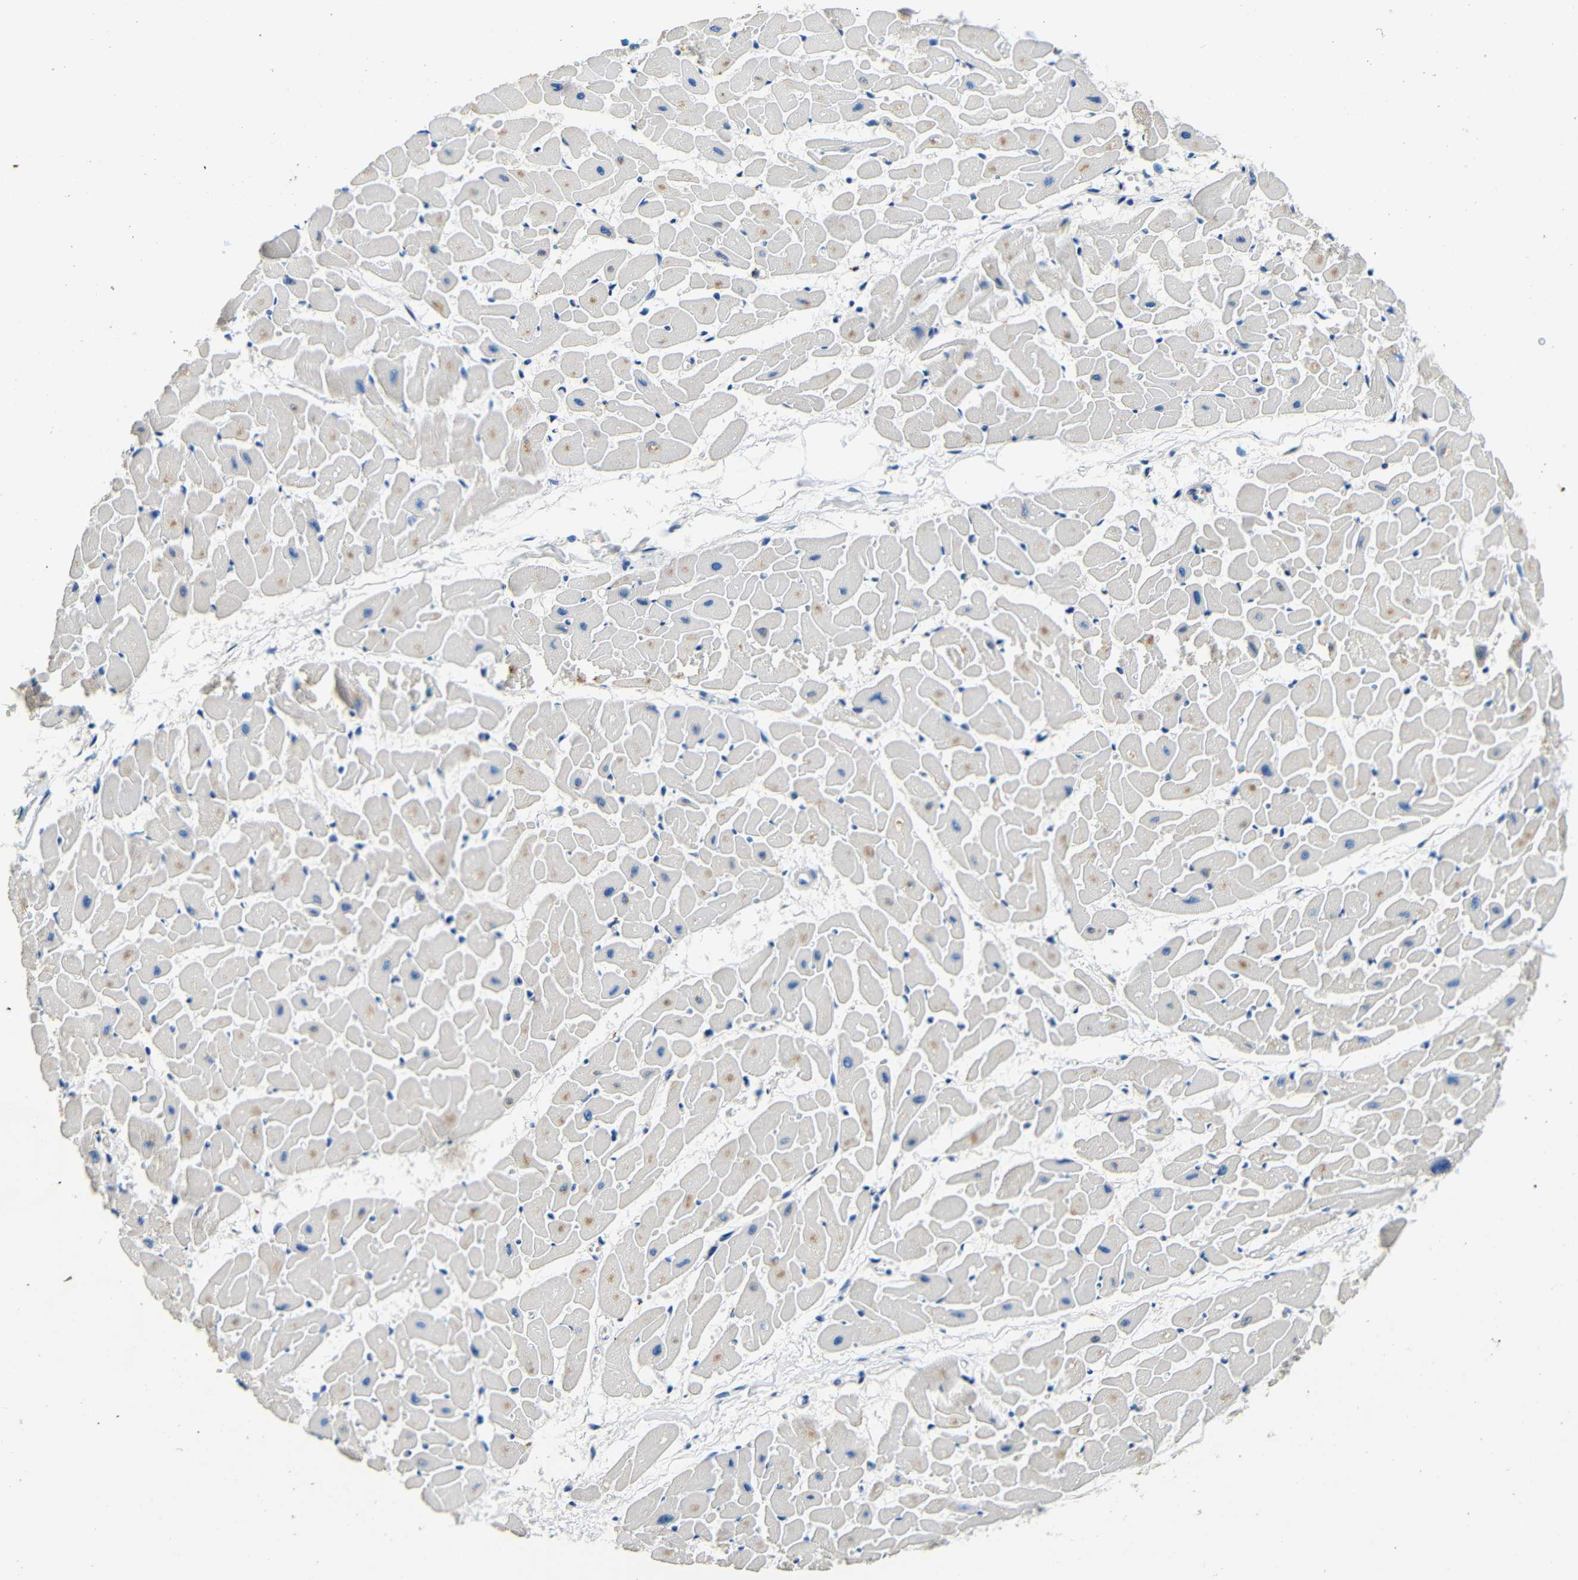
{"staining": {"intensity": "moderate", "quantity": "<25%", "location": "cytoplasmic/membranous"}, "tissue": "heart muscle", "cell_type": "Cardiomyocytes", "image_type": "normal", "snomed": [{"axis": "morphology", "description": "Normal tissue, NOS"}, {"axis": "topography", "description": "Heart"}], "caption": "High-power microscopy captured an immunohistochemistry (IHC) micrograph of unremarkable heart muscle, revealing moderate cytoplasmic/membranous expression in approximately <25% of cardiomyocytes.", "gene": "FMO5", "patient": {"sex": "female", "age": 19}}